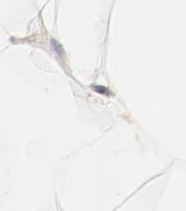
{"staining": {"intensity": "weak", "quantity": ">75%", "location": "cytoplasmic/membranous"}, "tissue": "adipose tissue", "cell_type": "Adipocytes", "image_type": "normal", "snomed": [{"axis": "morphology", "description": "Normal tissue, NOS"}, {"axis": "morphology", "description": "Duct carcinoma"}, {"axis": "topography", "description": "Breast"}, {"axis": "topography", "description": "Adipose tissue"}], "caption": "Brown immunohistochemical staining in normal adipose tissue exhibits weak cytoplasmic/membranous staining in approximately >75% of adipocytes. The staining was performed using DAB, with brown indicating positive protein expression. Nuclei are stained blue with hematoxylin.", "gene": "CTSH", "patient": {"sex": "female", "age": 37}}